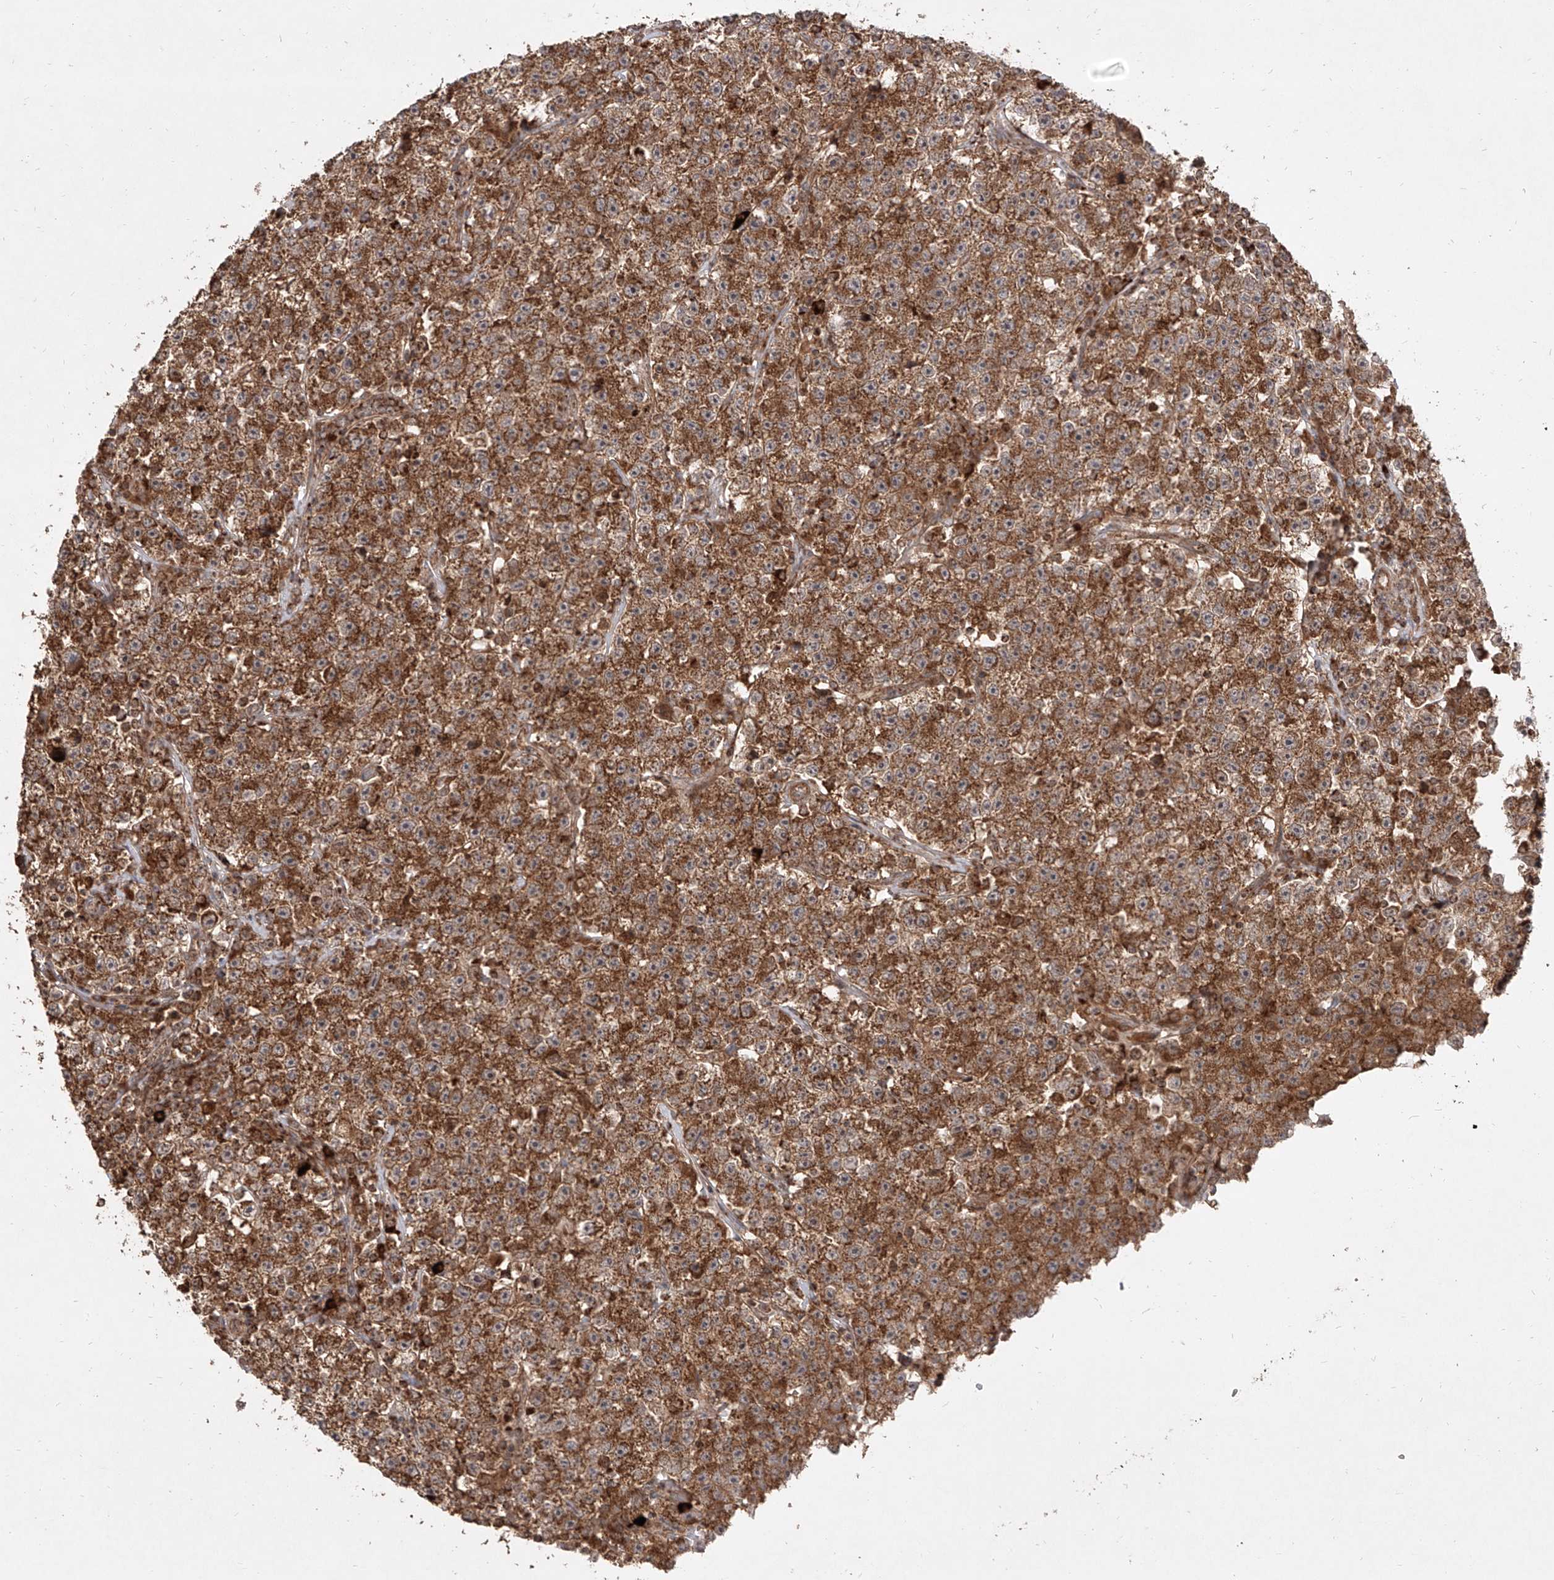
{"staining": {"intensity": "strong", "quantity": ">75%", "location": "cytoplasmic/membranous"}, "tissue": "testis cancer", "cell_type": "Tumor cells", "image_type": "cancer", "snomed": [{"axis": "morphology", "description": "Seminoma, NOS"}, {"axis": "topography", "description": "Testis"}], "caption": "This photomicrograph shows immunohistochemistry staining of human testis cancer, with high strong cytoplasmic/membranous staining in approximately >75% of tumor cells.", "gene": "AIM2", "patient": {"sex": "male", "age": 22}}